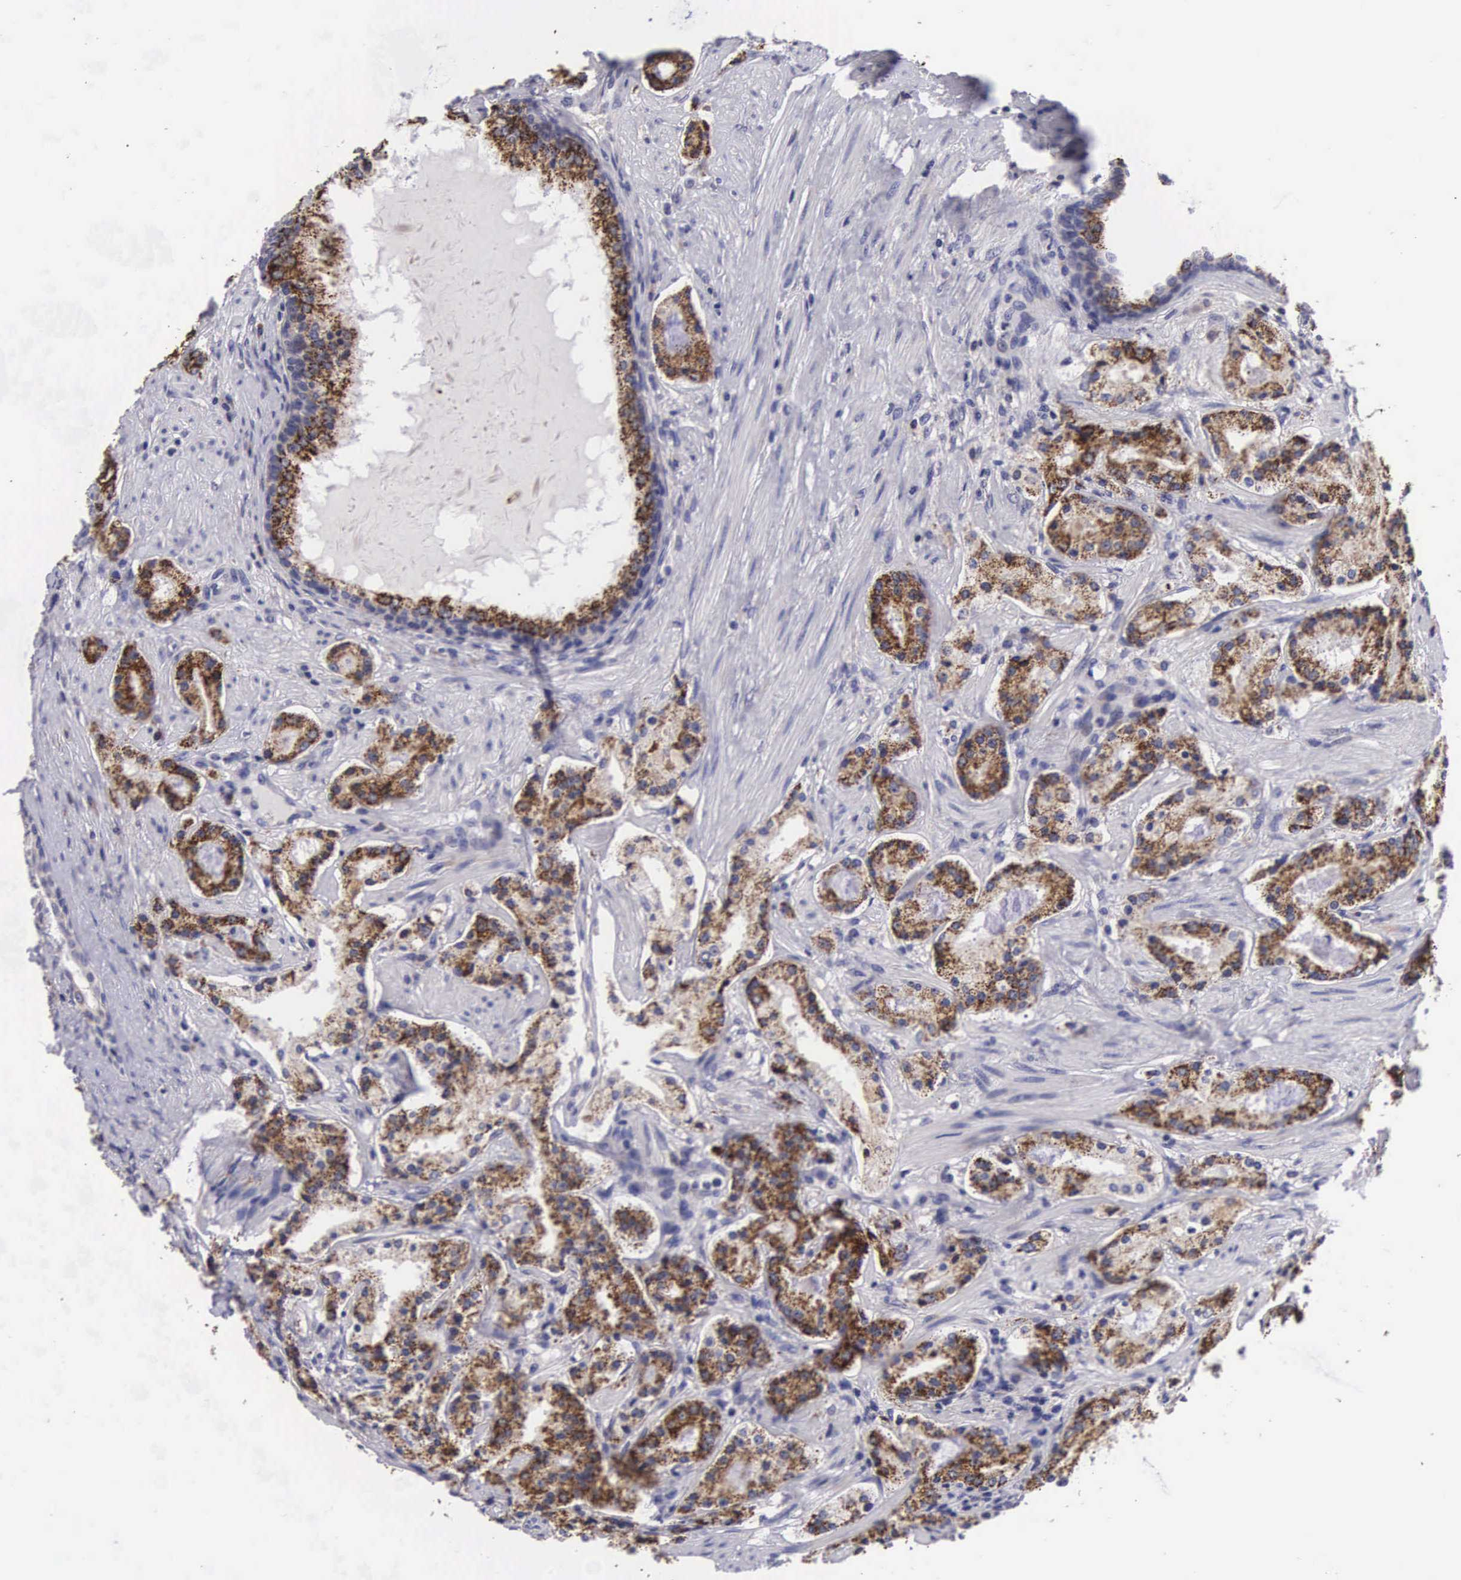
{"staining": {"intensity": "moderate", "quantity": "25%-75%", "location": "cytoplasmic/membranous"}, "tissue": "prostate cancer", "cell_type": "Tumor cells", "image_type": "cancer", "snomed": [{"axis": "morphology", "description": "Adenocarcinoma, Medium grade"}, {"axis": "topography", "description": "Prostate"}], "caption": "An immunohistochemistry (IHC) histopathology image of tumor tissue is shown. Protein staining in brown highlights moderate cytoplasmic/membranous positivity in prostate cancer within tumor cells.", "gene": "ARG2", "patient": {"sex": "male", "age": 72}}